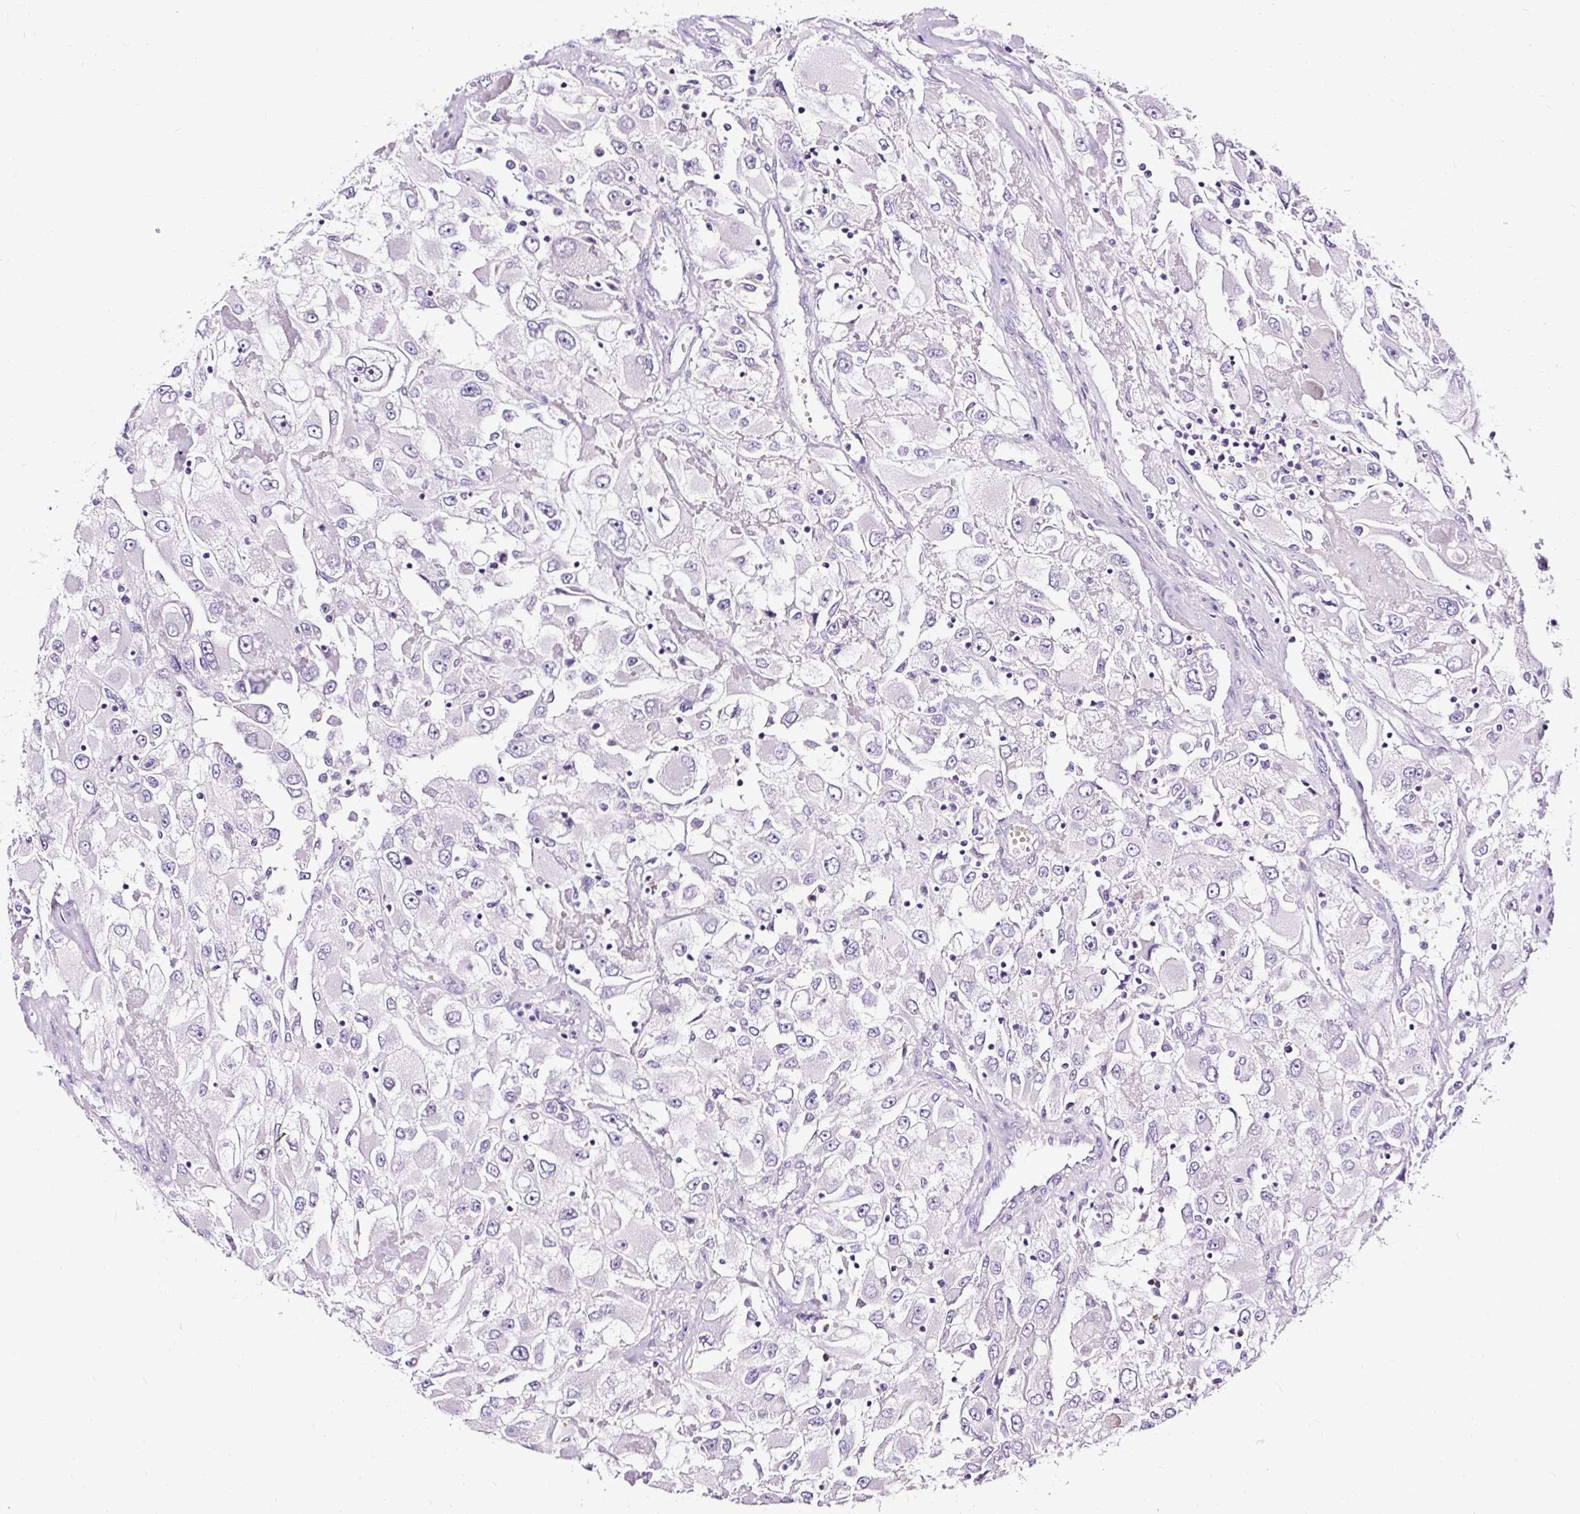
{"staining": {"intensity": "negative", "quantity": "none", "location": "none"}, "tissue": "renal cancer", "cell_type": "Tumor cells", "image_type": "cancer", "snomed": [{"axis": "morphology", "description": "Adenocarcinoma, NOS"}, {"axis": "topography", "description": "Kidney"}], "caption": "Tumor cells show no significant staining in renal cancer (adenocarcinoma). (DAB (3,3'-diaminobenzidine) IHC with hematoxylin counter stain).", "gene": "SLC7A8", "patient": {"sex": "female", "age": 52}}